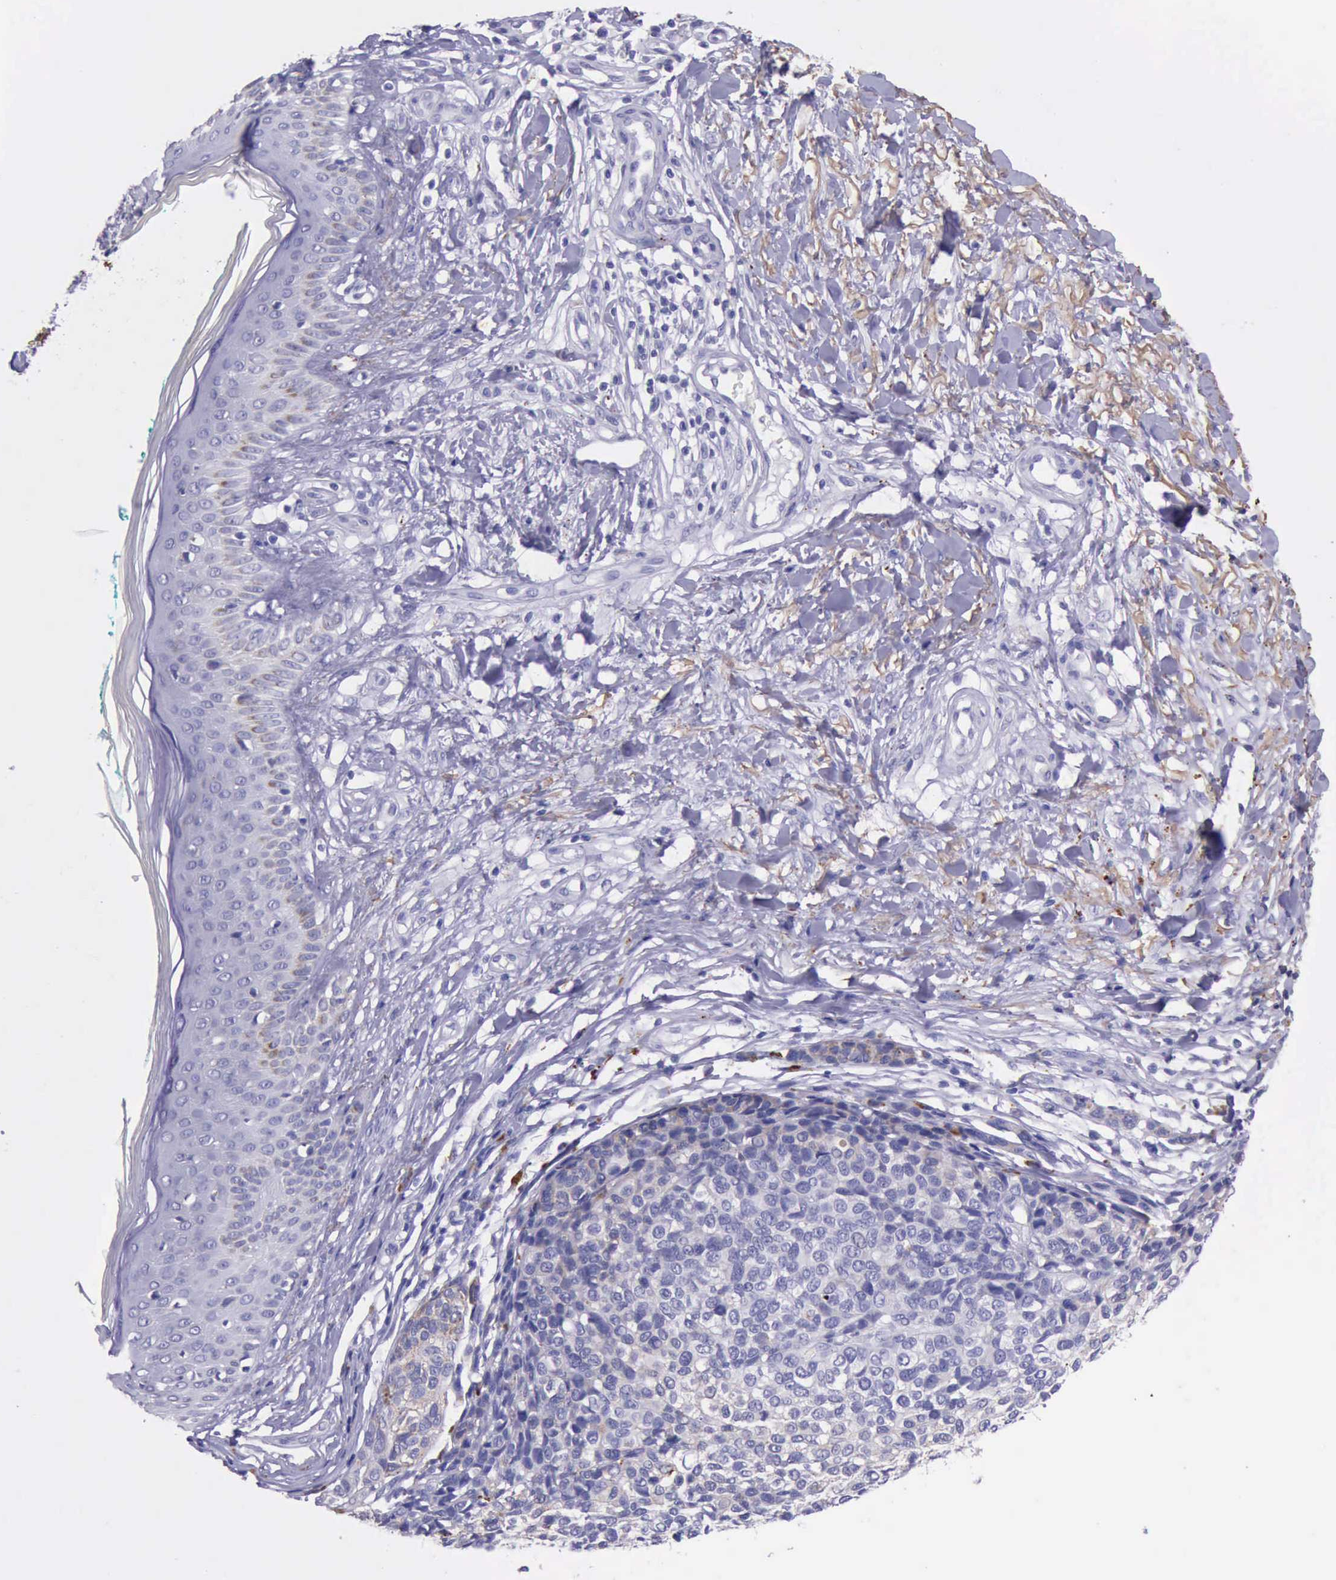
{"staining": {"intensity": "negative", "quantity": "none", "location": "none"}, "tissue": "melanoma", "cell_type": "Tumor cells", "image_type": "cancer", "snomed": [{"axis": "morphology", "description": "Malignant melanoma, NOS"}, {"axis": "topography", "description": "Skin"}], "caption": "IHC image of human melanoma stained for a protein (brown), which shows no staining in tumor cells.", "gene": "GLA", "patient": {"sex": "female", "age": 85}}